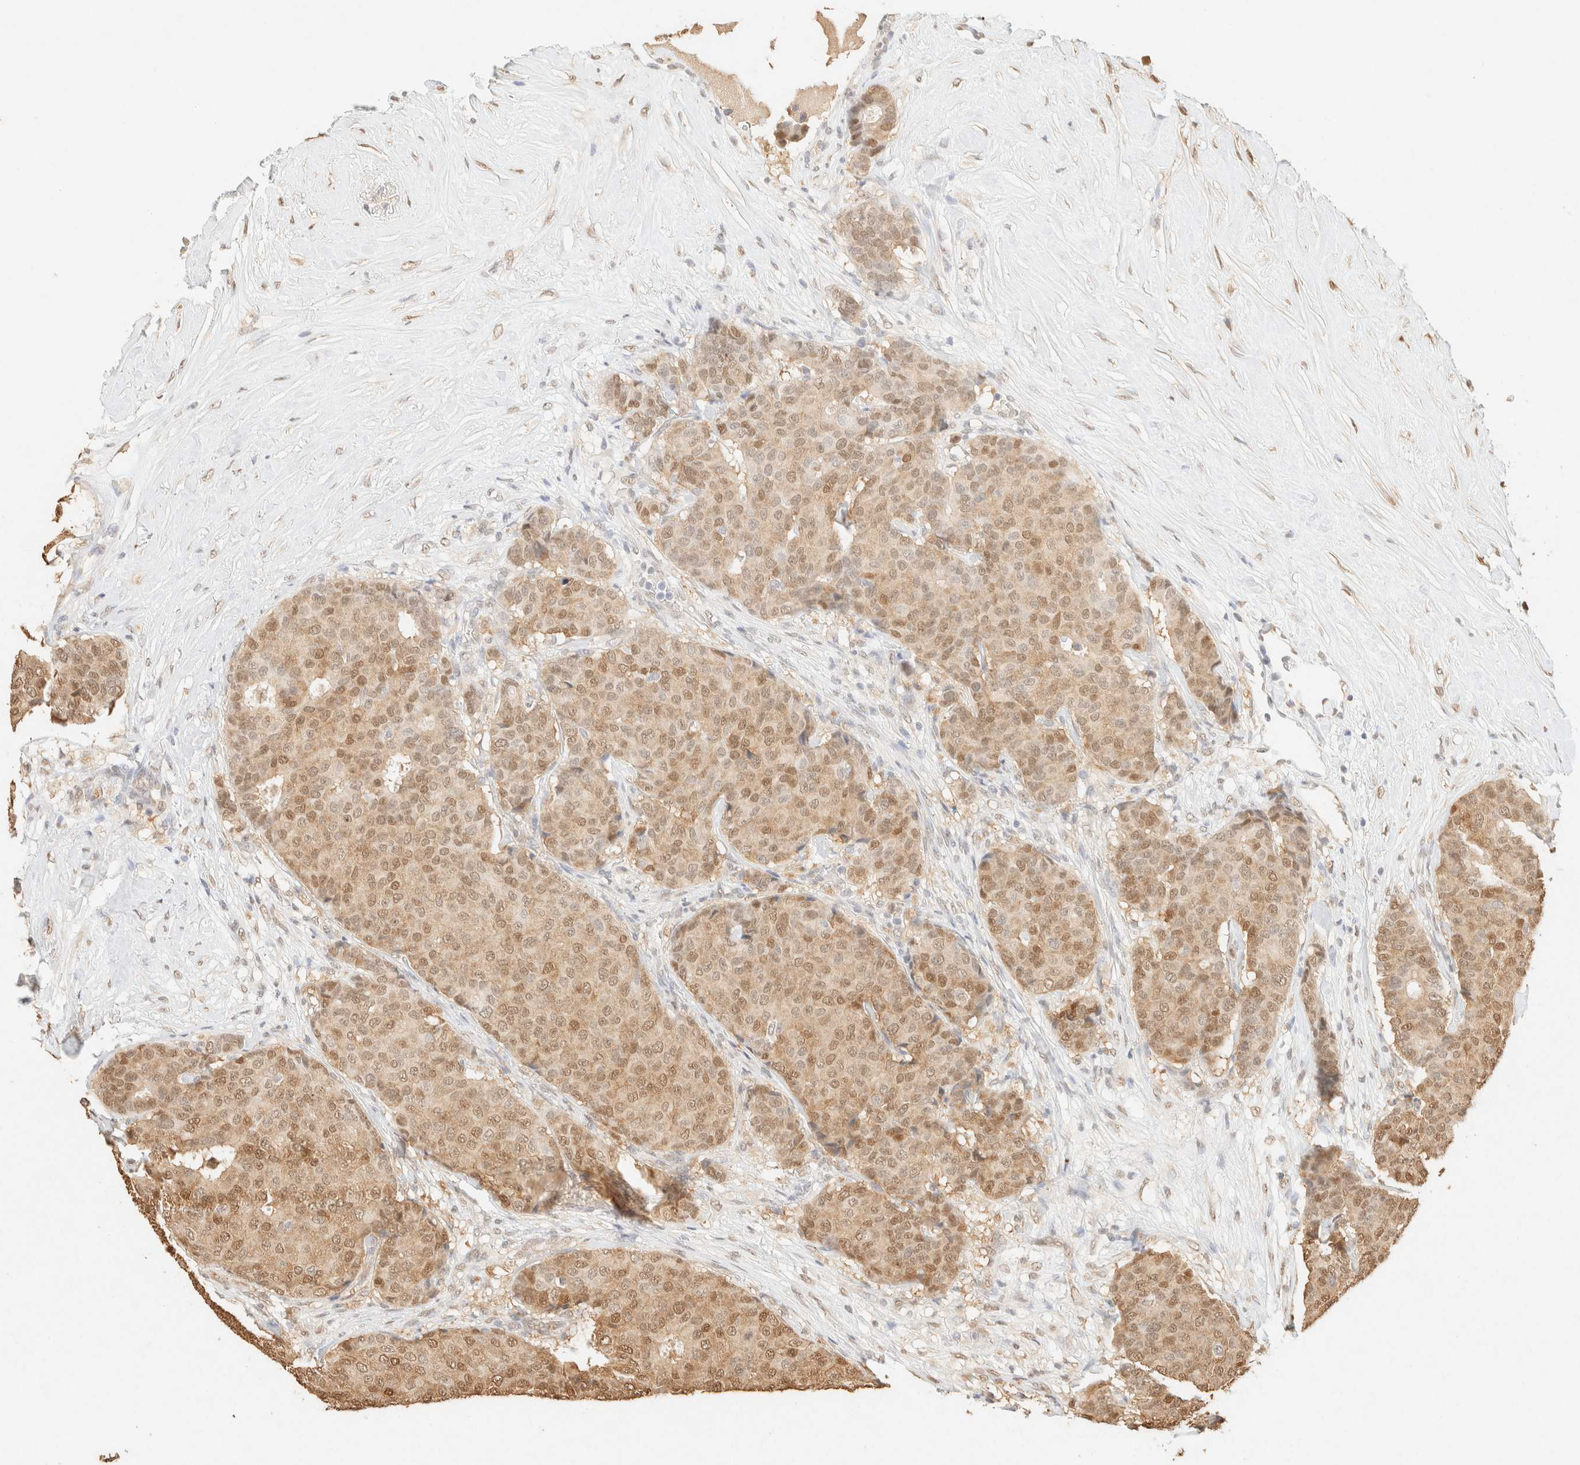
{"staining": {"intensity": "weak", "quantity": ">75%", "location": "cytoplasmic/membranous,nuclear"}, "tissue": "breast cancer", "cell_type": "Tumor cells", "image_type": "cancer", "snomed": [{"axis": "morphology", "description": "Duct carcinoma"}, {"axis": "topography", "description": "Breast"}], "caption": "Tumor cells display low levels of weak cytoplasmic/membranous and nuclear positivity in approximately >75% of cells in intraductal carcinoma (breast). The protein of interest is stained brown, and the nuclei are stained in blue (DAB (3,3'-diaminobenzidine) IHC with brightfield microscopy, high magnification).", "gene": "S100A13", "patient": {"sex": "female", "age": 75}}